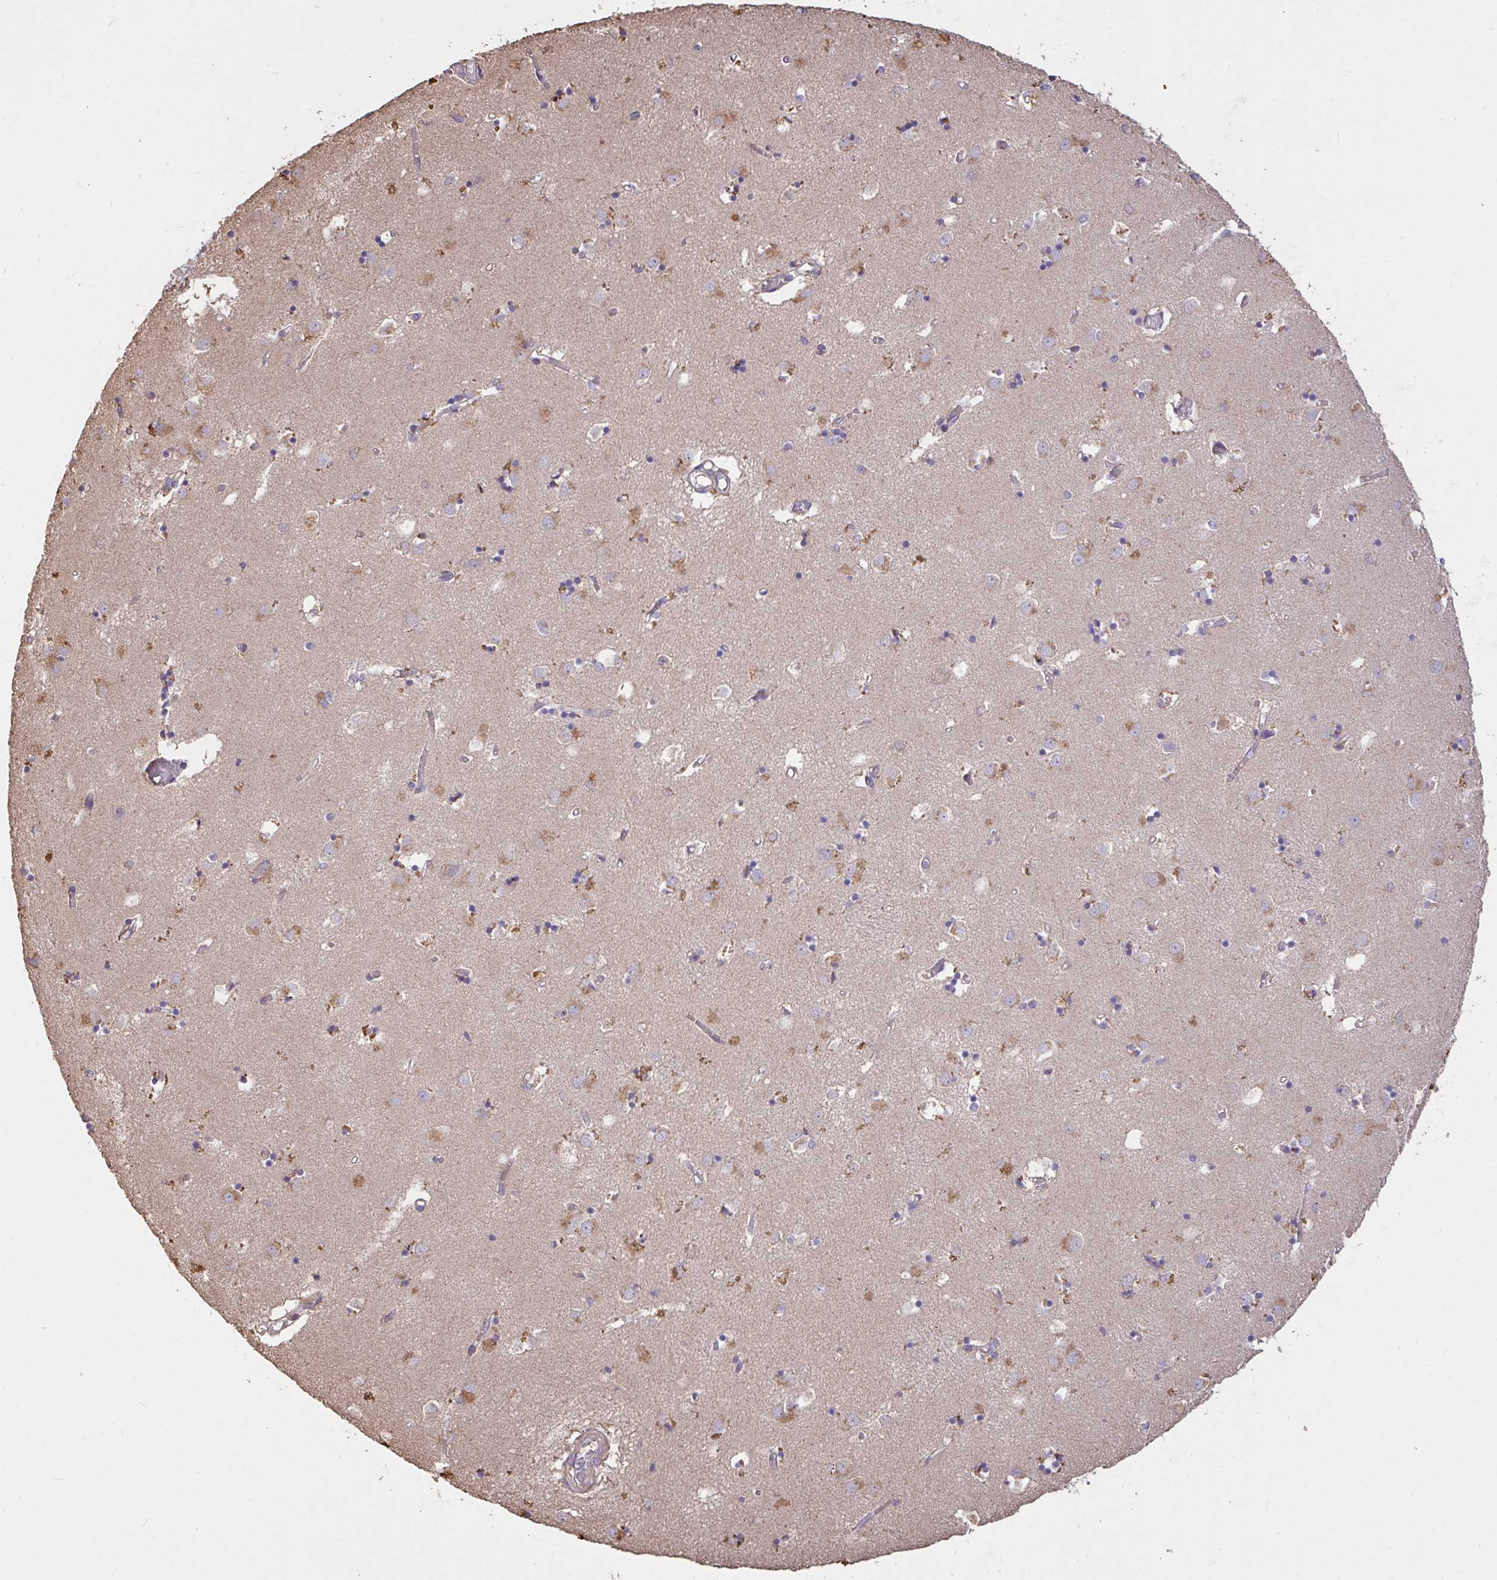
{"staining": {"intensity": "negative", "quantity": "none", "location": "none"}, "tissue": "caudate", "cell_type": "Glial cells", "image_type": "normal", "snomed": [{"axis": "morphology", "description": "Normal tissue, NOS"}, {"axis": "topography", "description": "Lateral ventricle wall"}], "caption": "Immunohistochemistry photomicrograph of unremarkable caudate: human caudate stained with DAB demonstrates no significant protein expression in glial cells.", "gene": "FCER1A", "patient": {"sex": "male", "age": 70}}